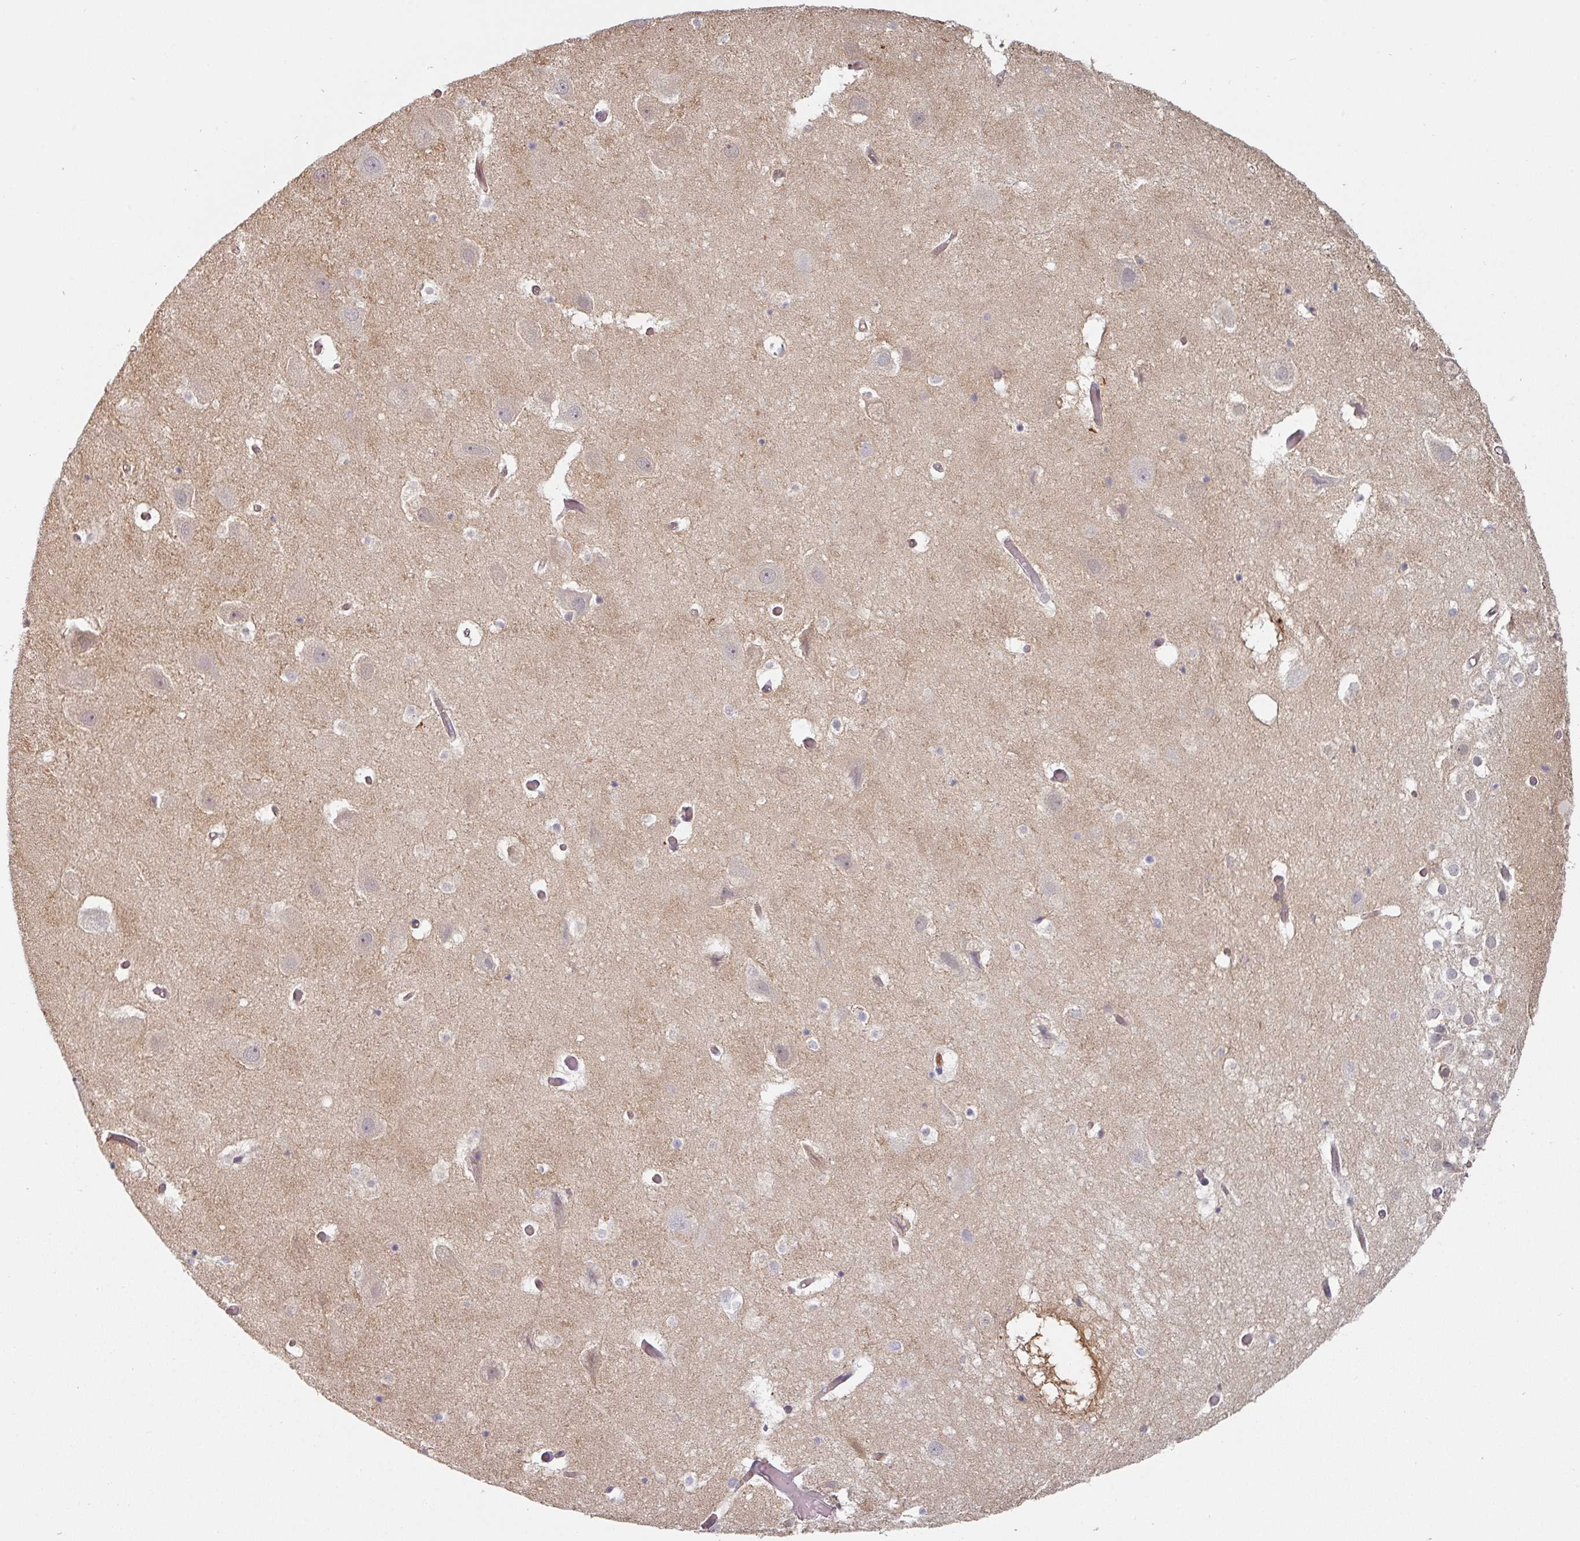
{"staining": {"intensity": "negative", "quantity": "none", "location": "none"}, "tissue": "hippocampus", "cell_type": "Glial cells", "image_type": "normal", "snomed": [{"axis": "morphology", "description": "Normal tissue, NOS"}, {"axis": "topography", "description": "Hippocampus"}], "caption": "High magnification brightfield microscopy of normal hippocampus stained with DAB (brown) and counterstained with hematoxylin (blue): glial cells show no significant expression. (Brightfield microscopy of DAB immunohistochemistry (IHC) at high magnification).", "gene": "CEP78", "patient": {"sex": "female", "age": 52}}